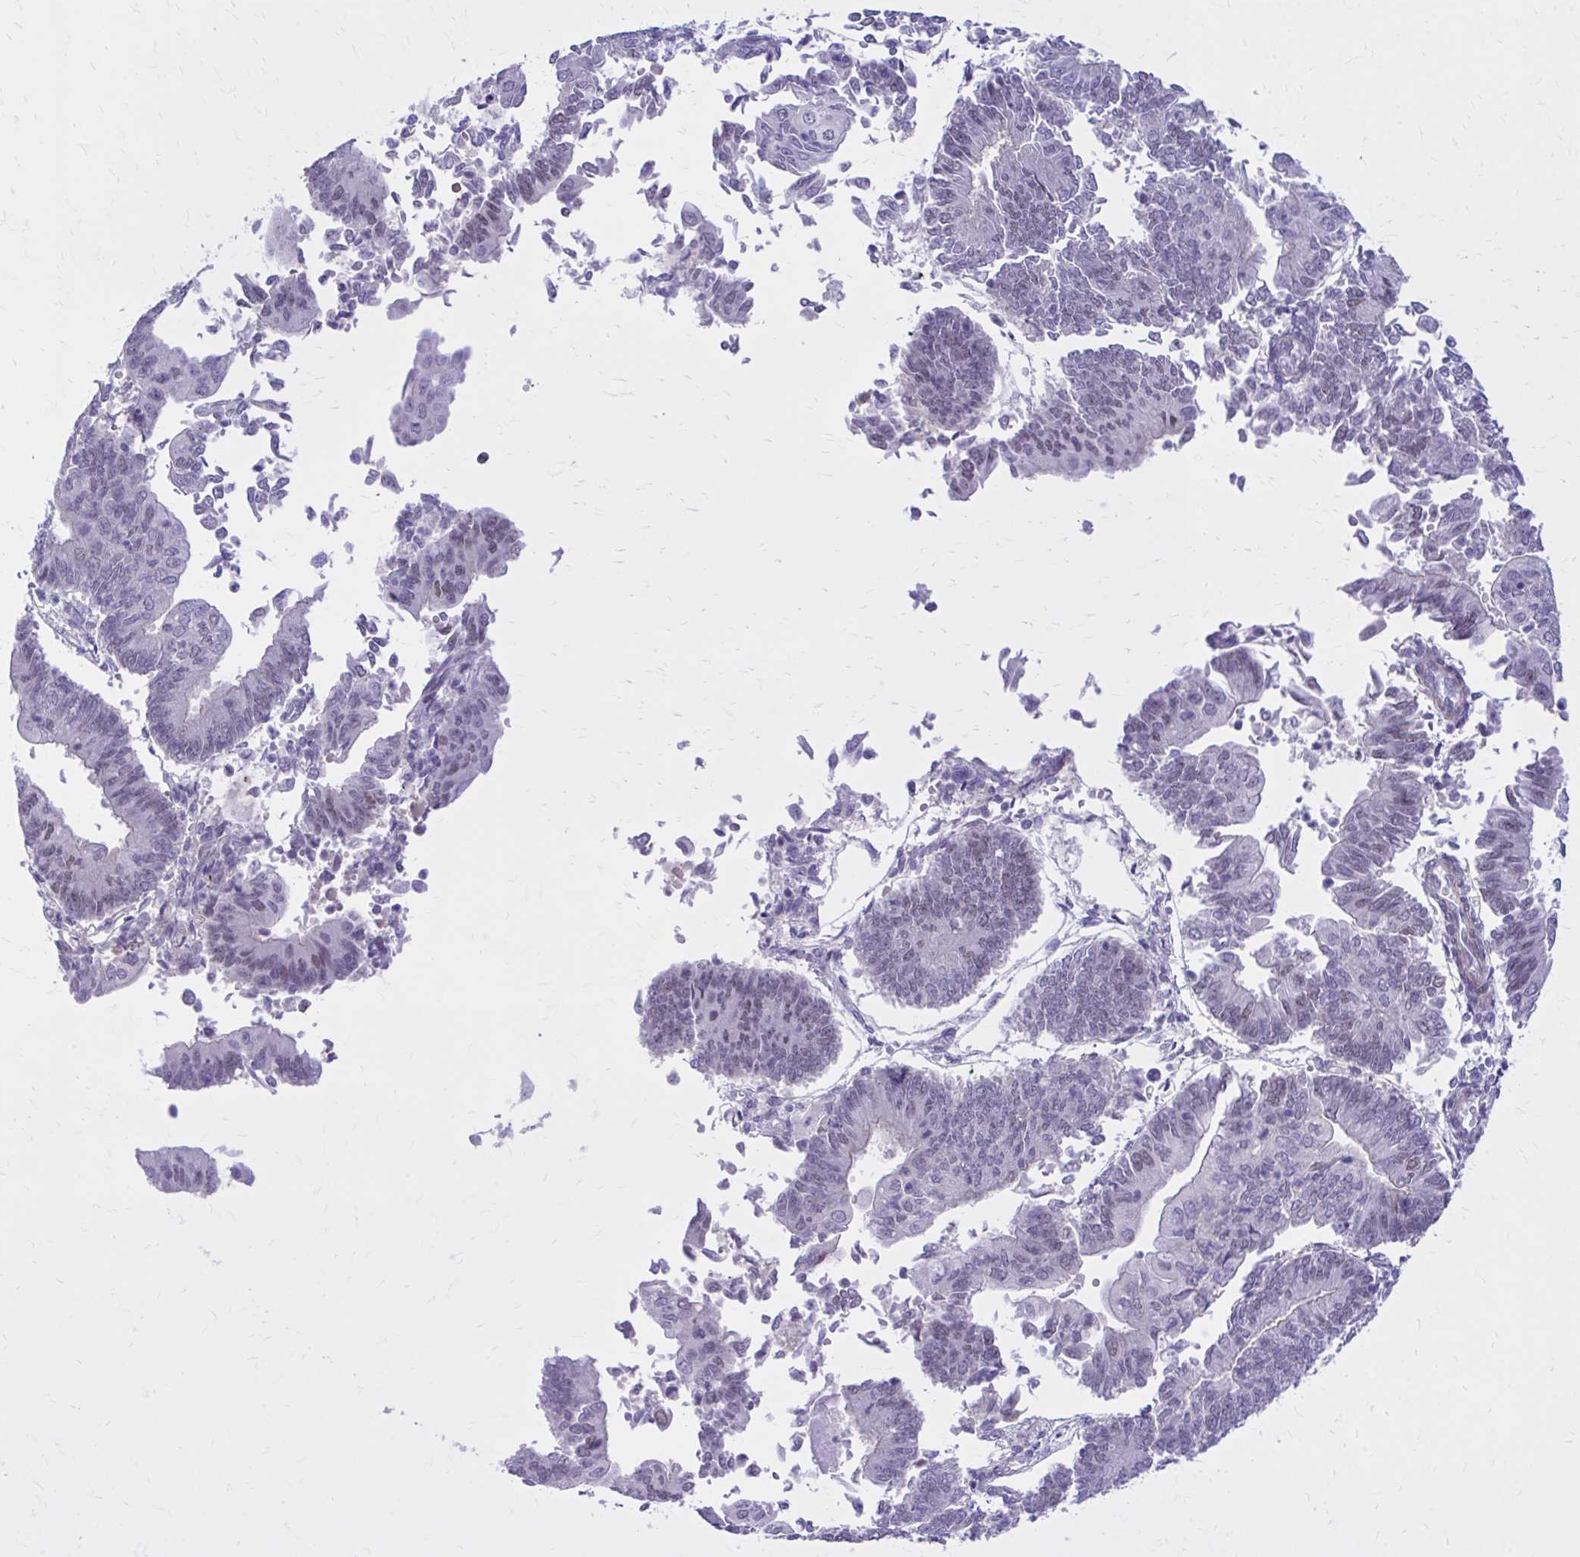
{"staining": {"intensity": "weak", "quantity": "<25%", "location": "nuclear"}, "tissue": "endometrial cancer", "cell_type": "Tumor cells", "image_type": "cancer", "snomed": [{"axis": "morphology", "description": "Adenocarcinoma, NOS"}, {"axis": "topography", "description": "Endometrium"}], "caption": "An immunohistochemistry (IHC) histopathology image of adenocarcinoma (endometrial) is shown. There is no staining in tumor cells of adenocarcinoma (endometrial).", "gene": "ZBTB25", "patient": {"sex": "female", "age": 65}}